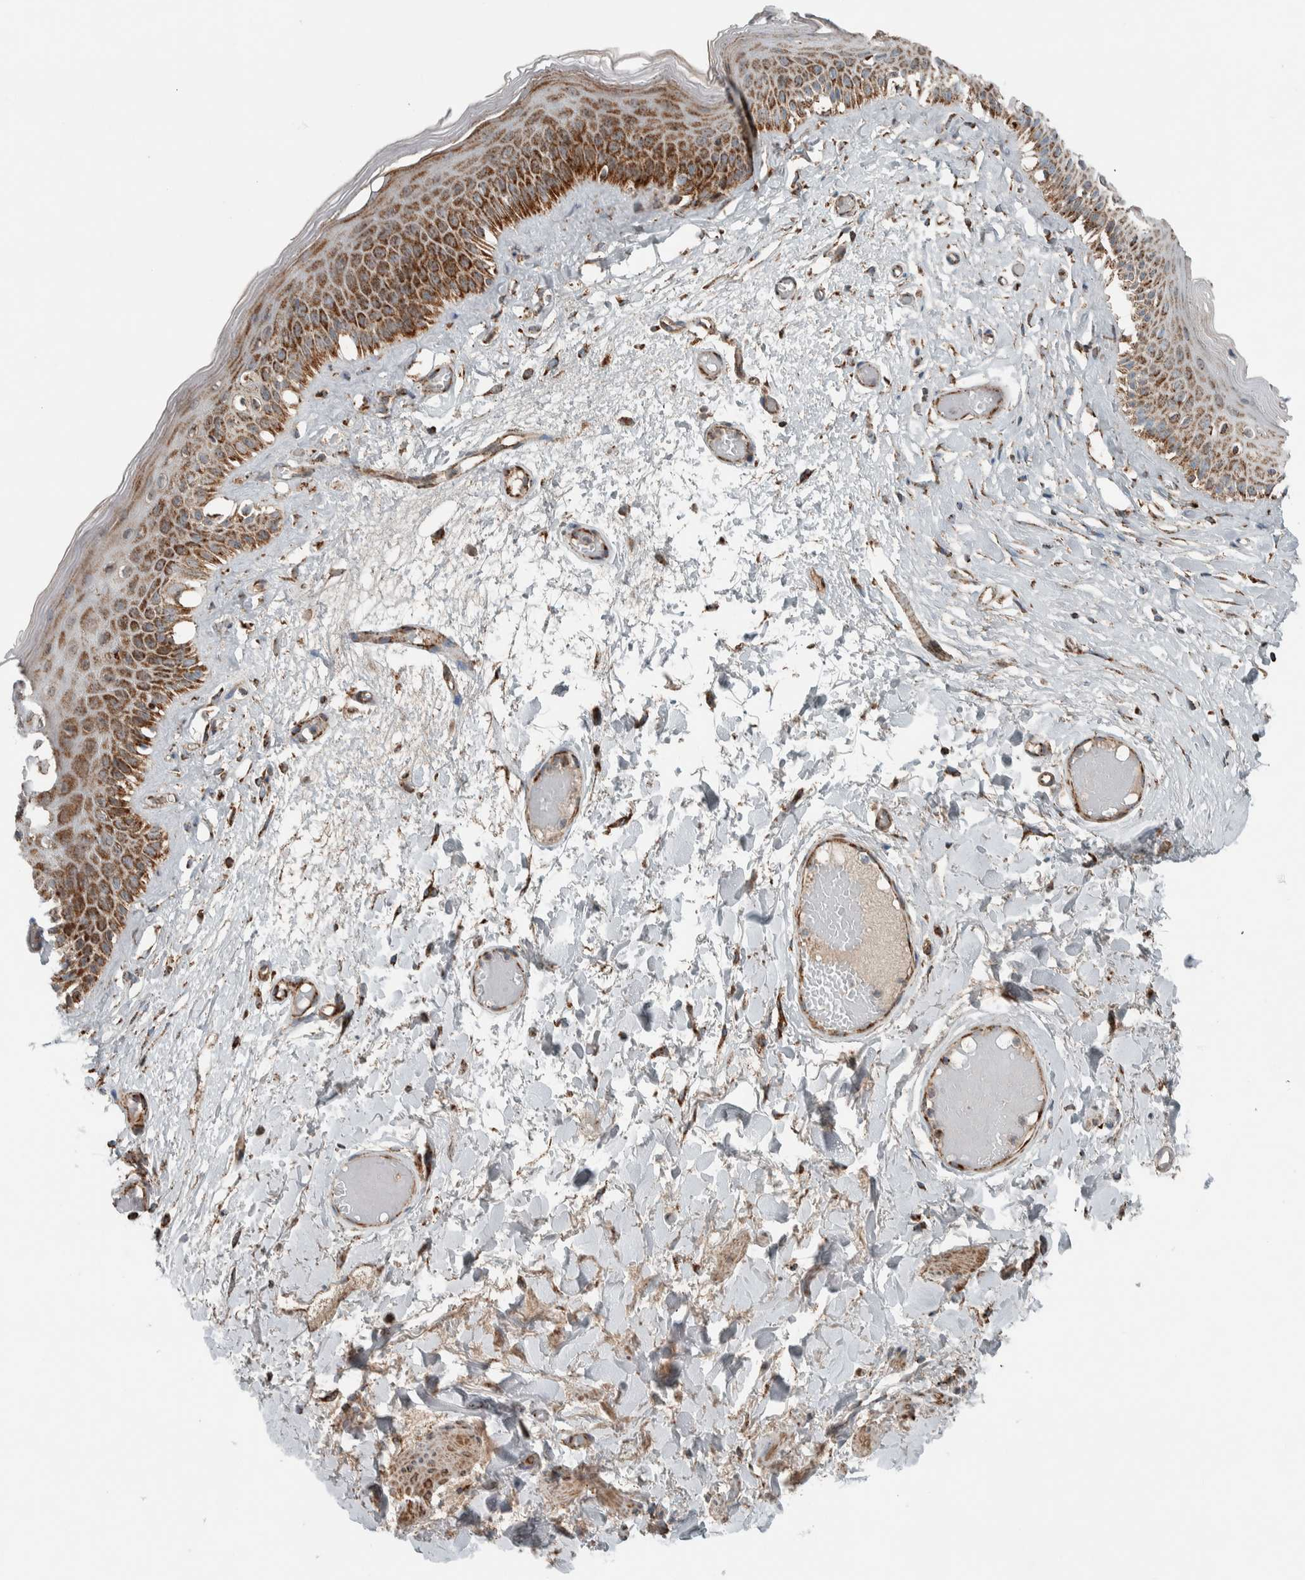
{"staining": {"intensity": "strong", "quantity": ">75%", "location": "cytoplasmic/membranous"}, "tissue": "skin", "cell_type": "Epidermal cells", "image_type": "normal", "snomed": [{"axis": "morphology", "description": "Normal tissue, NOS"}, {"axis": "topography", "description": "Vulva"}], "caption": "This photomicrograph shows IHC staining of unremarkable human skin, with high strong cytoplasmic/membranous staining in approximately >75% of epidermal cells.", "gene": "CNTROB", "patient": {"sex": "female", "age": 73}}